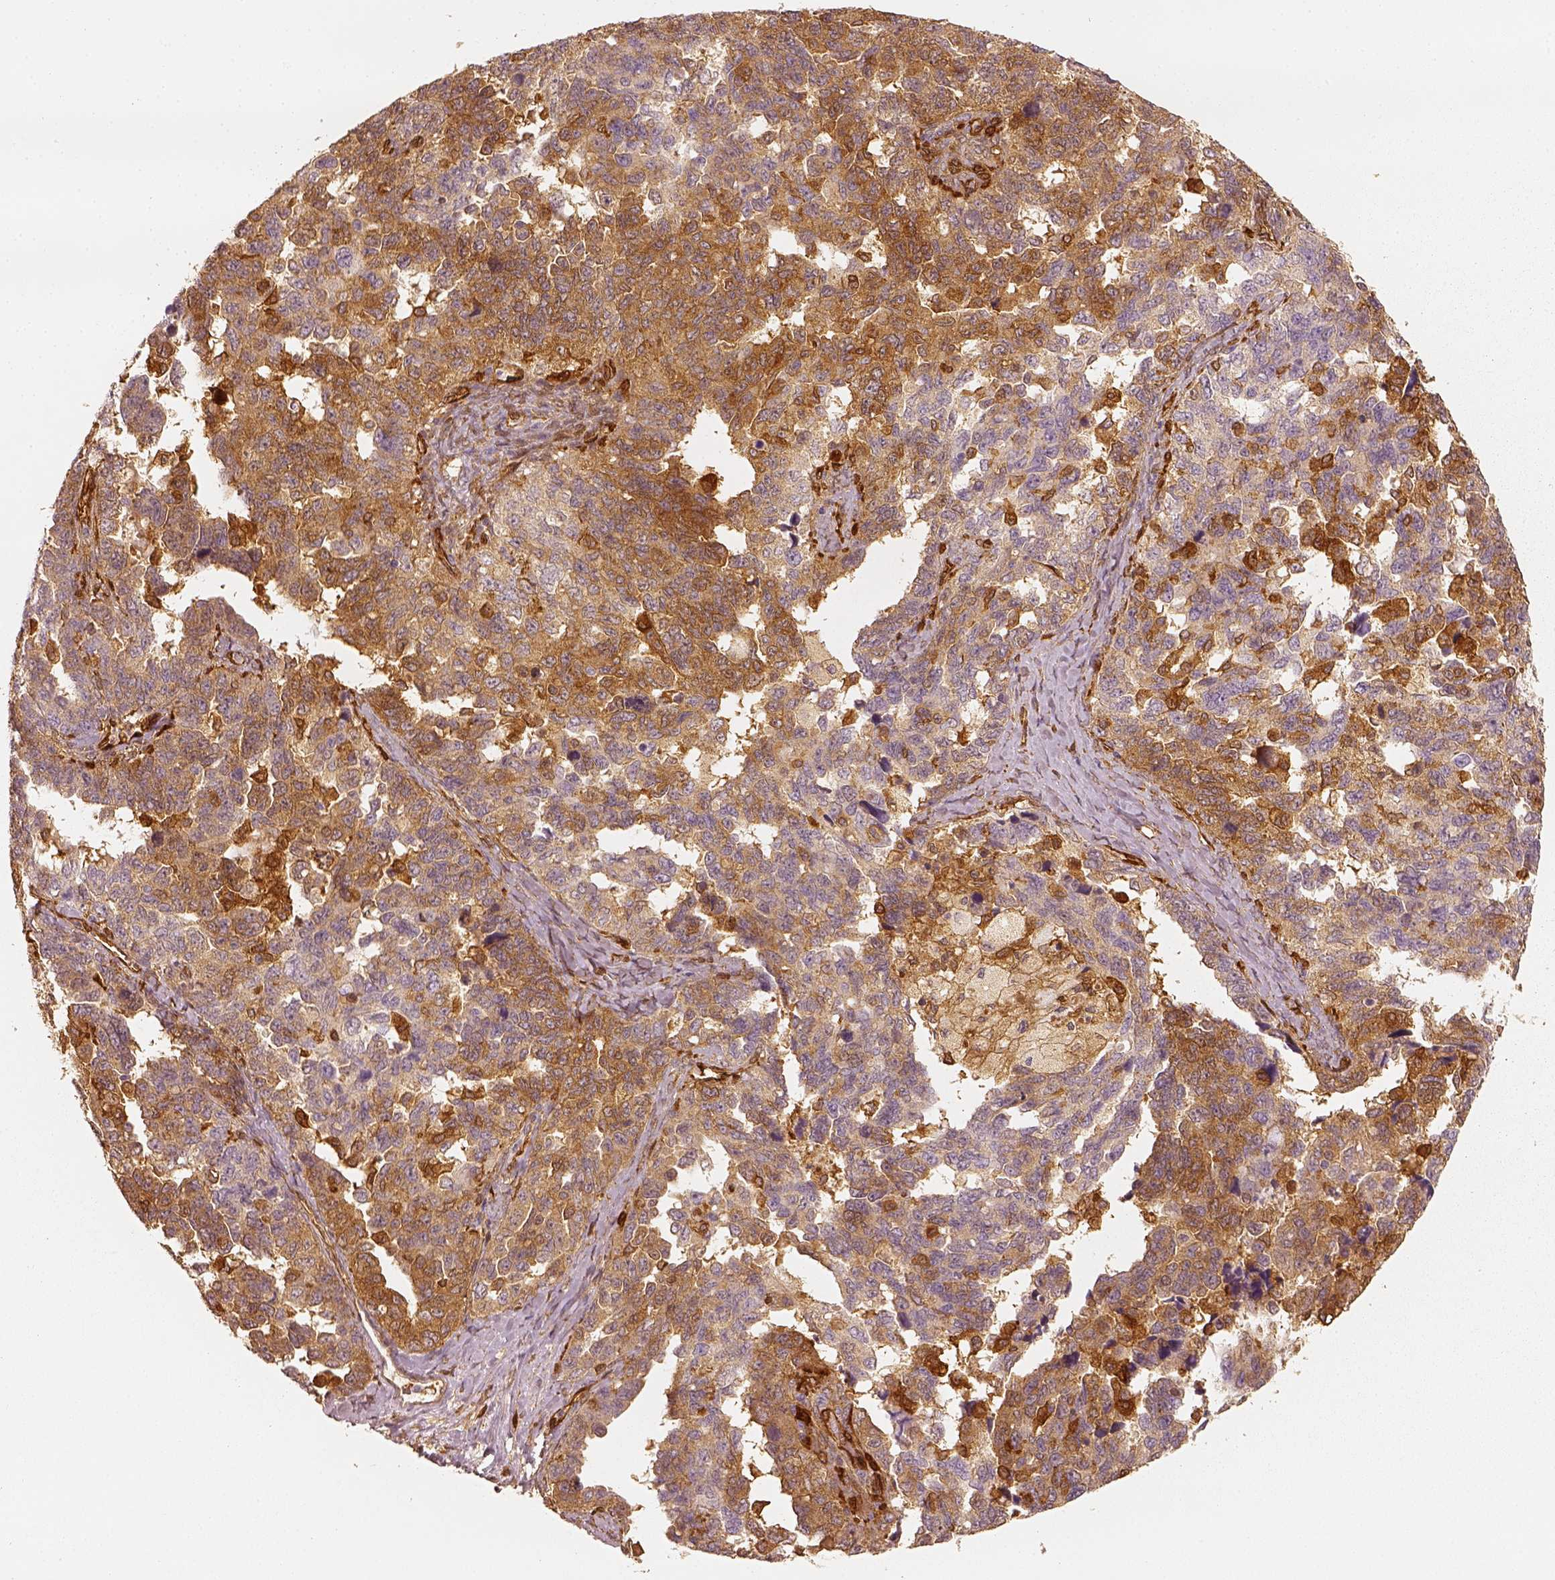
{"staining": {"intensity": "moderate", "quantity": ">75%", "location": "cytoplasmic/membranous"}, "tissue": "ovarian cancer", "cell_type": "Tumor cells", "image_type": "cancer", "snomed": [{"axis": "morphology", "description": "Cystadenocarcinoma, serous, NOS"}, {"axis": "topography", "description": "Ovary"}], "caption": "A micrograph showing moderate cytoplasmic/membranous positivity in approximately >75% of tumor cells in ovarian serous cystadenocarcinoma, as visualized by brown immunohistochemical staining.", "gene": "FSCN1", "patient": {"sex": "female", "age": 69}}